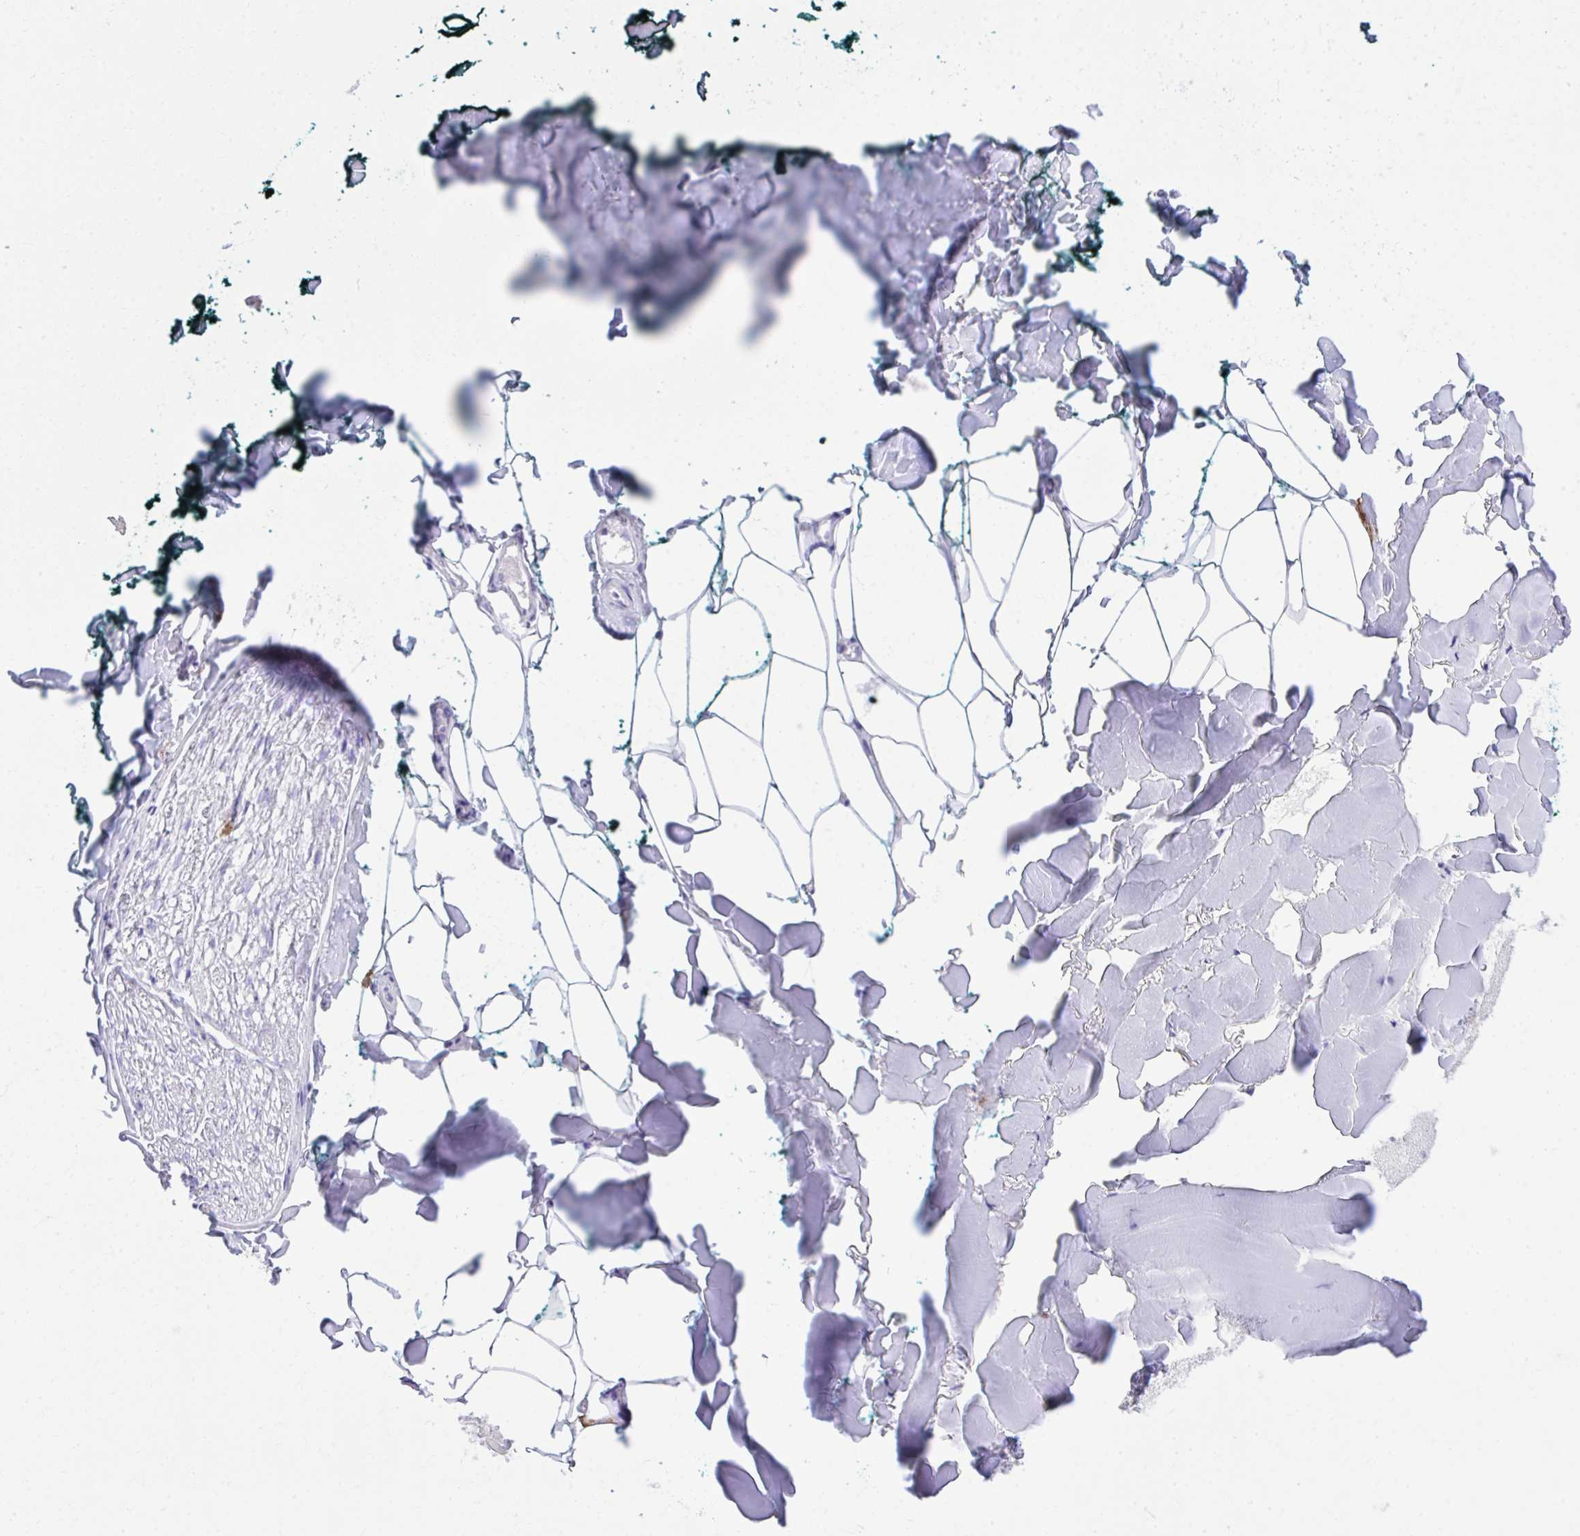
{"staining": {"intensity": "negative", "quantity": "none", "location": "none"}, "tissue": "adipose tissue", "cell_type": "Adipocytes", "image_type": "normal", "snomed": [{"axis": "morphology", "description": "Normal tissue, NOS"}, {"axis": "topography", "description": "Skin"}, {"axis": "topography", "description": "Peripheral nerve tissue"}], "caption": "A high-resolution photomicrograph shows IHC staining of unremarkable adipose tissue, which displays no significant staining in adipocytes.", "gene": "PSD", "patient": {"sex": "female", "age": 45}}